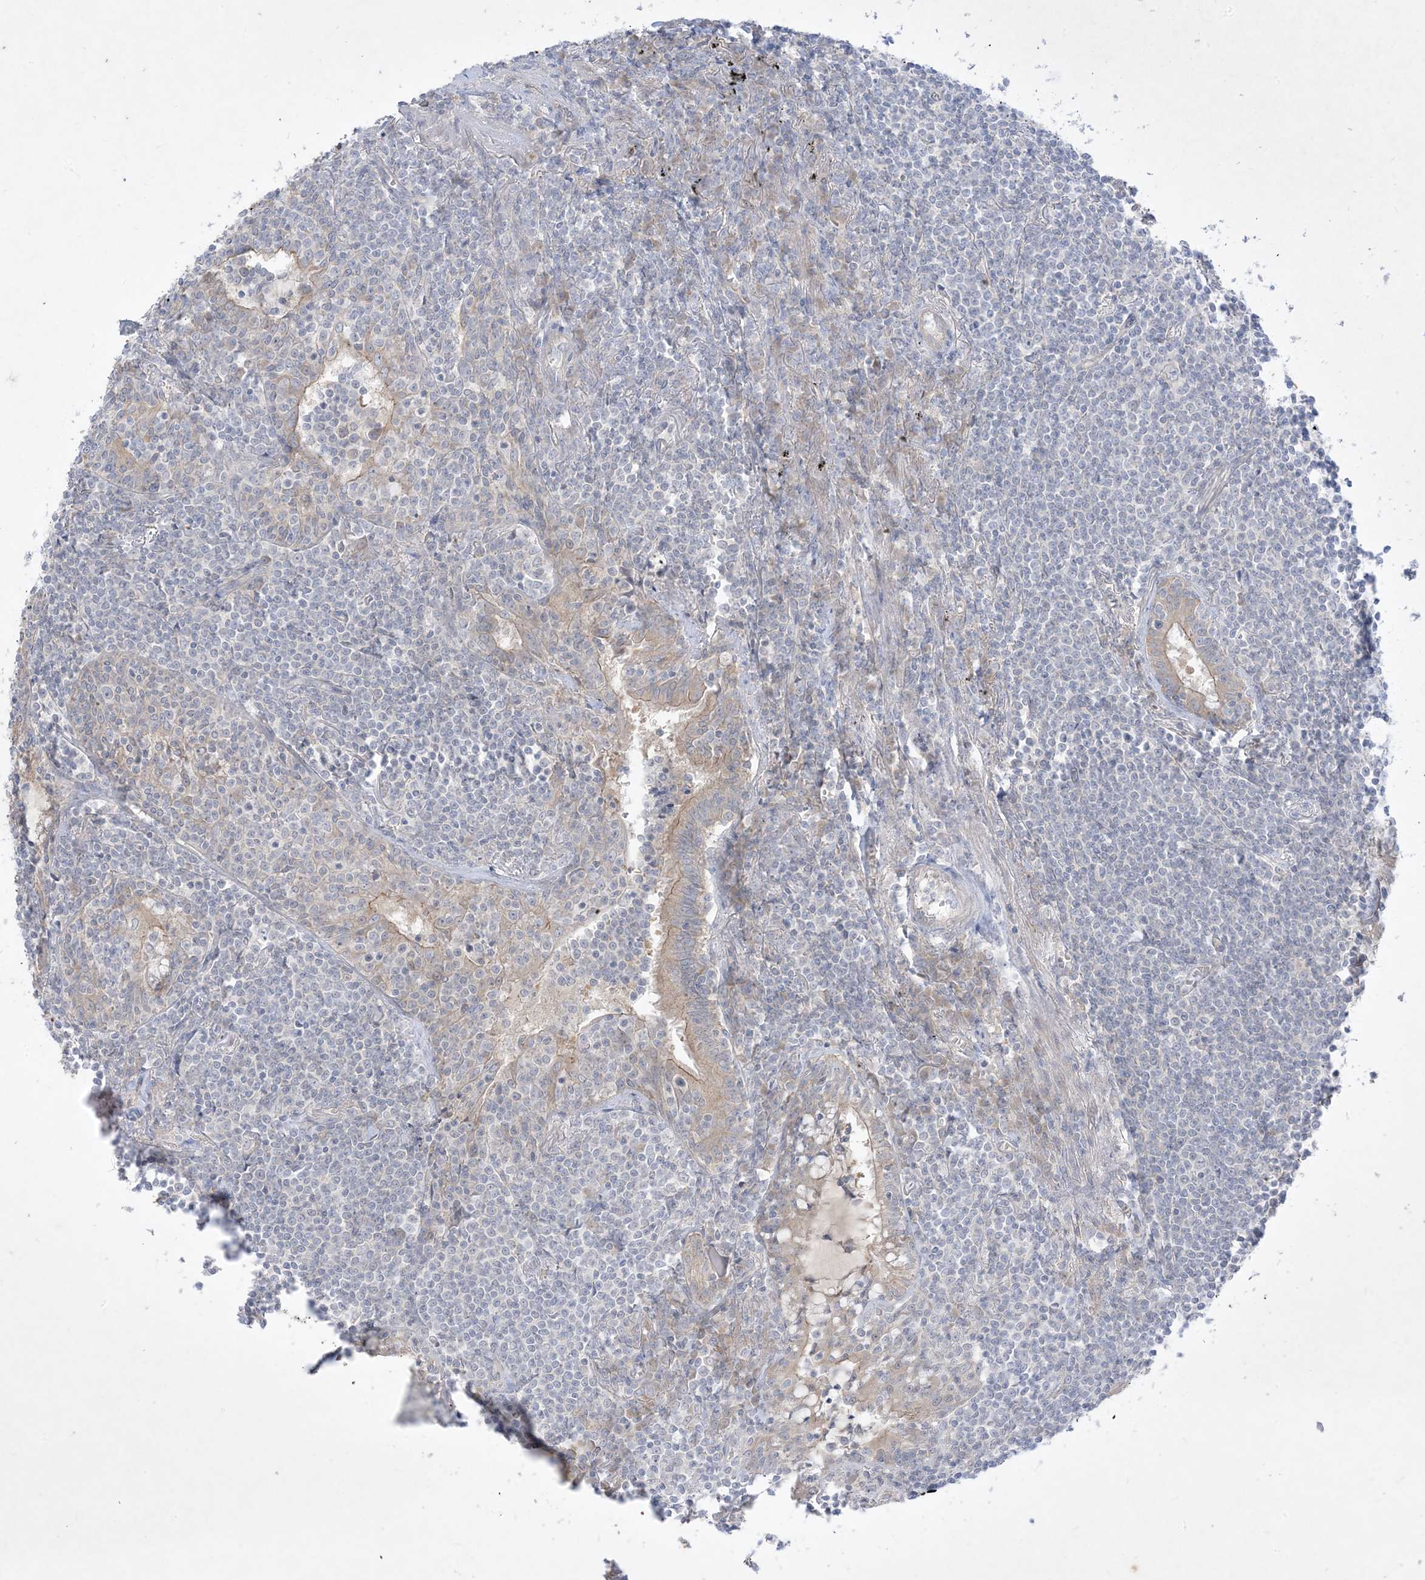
{"staining": {"intensity": "negative", "quantity": "none", "location": "none"}, "tissue": "lymphoma", "cell_type": "Tumor cells", "image_type": "cancer", "snomed": [{"axis": "morphology", "description": "Malignant lymphoma, non-Hodgkin's type, Low grade"}, {"axis": "topography", "description": "Lung"}], "caption": "This is an immunohistochemistry histopathology image of human malignant lymphoma, non-Hodgkin's type (low-grade). There is no staining in tumor cells.", "gene": "PLEKHA3", "patient": {"sex": "female", "age": 71}}